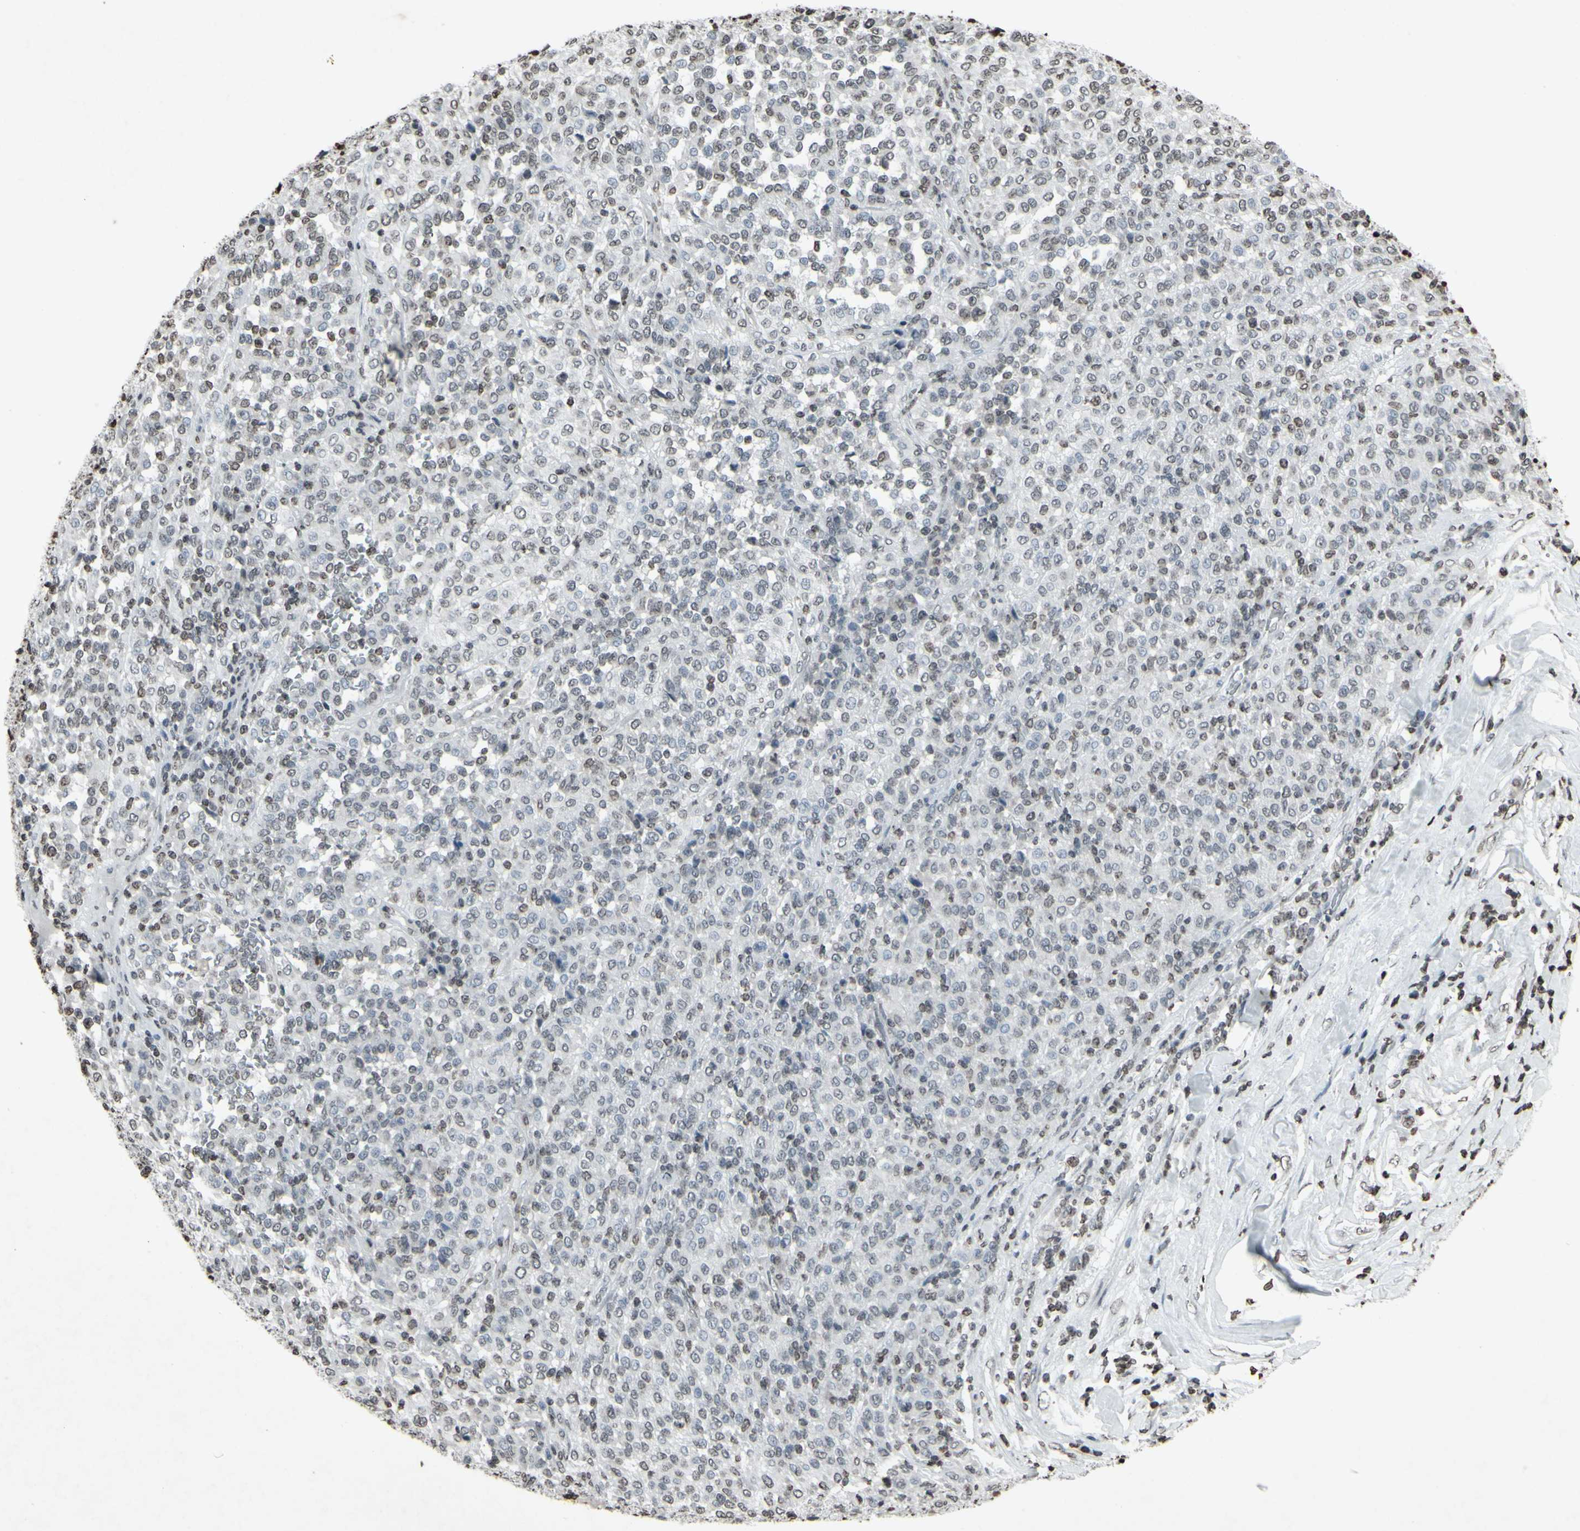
{"staining": {"intensity": "negative", "quantity": "none", "location": "none"}, "tissue": "melanoma", "cell_type": "Tumor cells", "image_type": "cancer", "snomed": [{"axis": "morphology", "description": "Malignant melanoma, Metastatic site"}, {"axis": "topography", "description": "Pancreas"}], "caption": "Tumor cells show no significant positivity in melanoma.", "gene": "CD79B", "patient": {"sex": "female", "age": 30}}